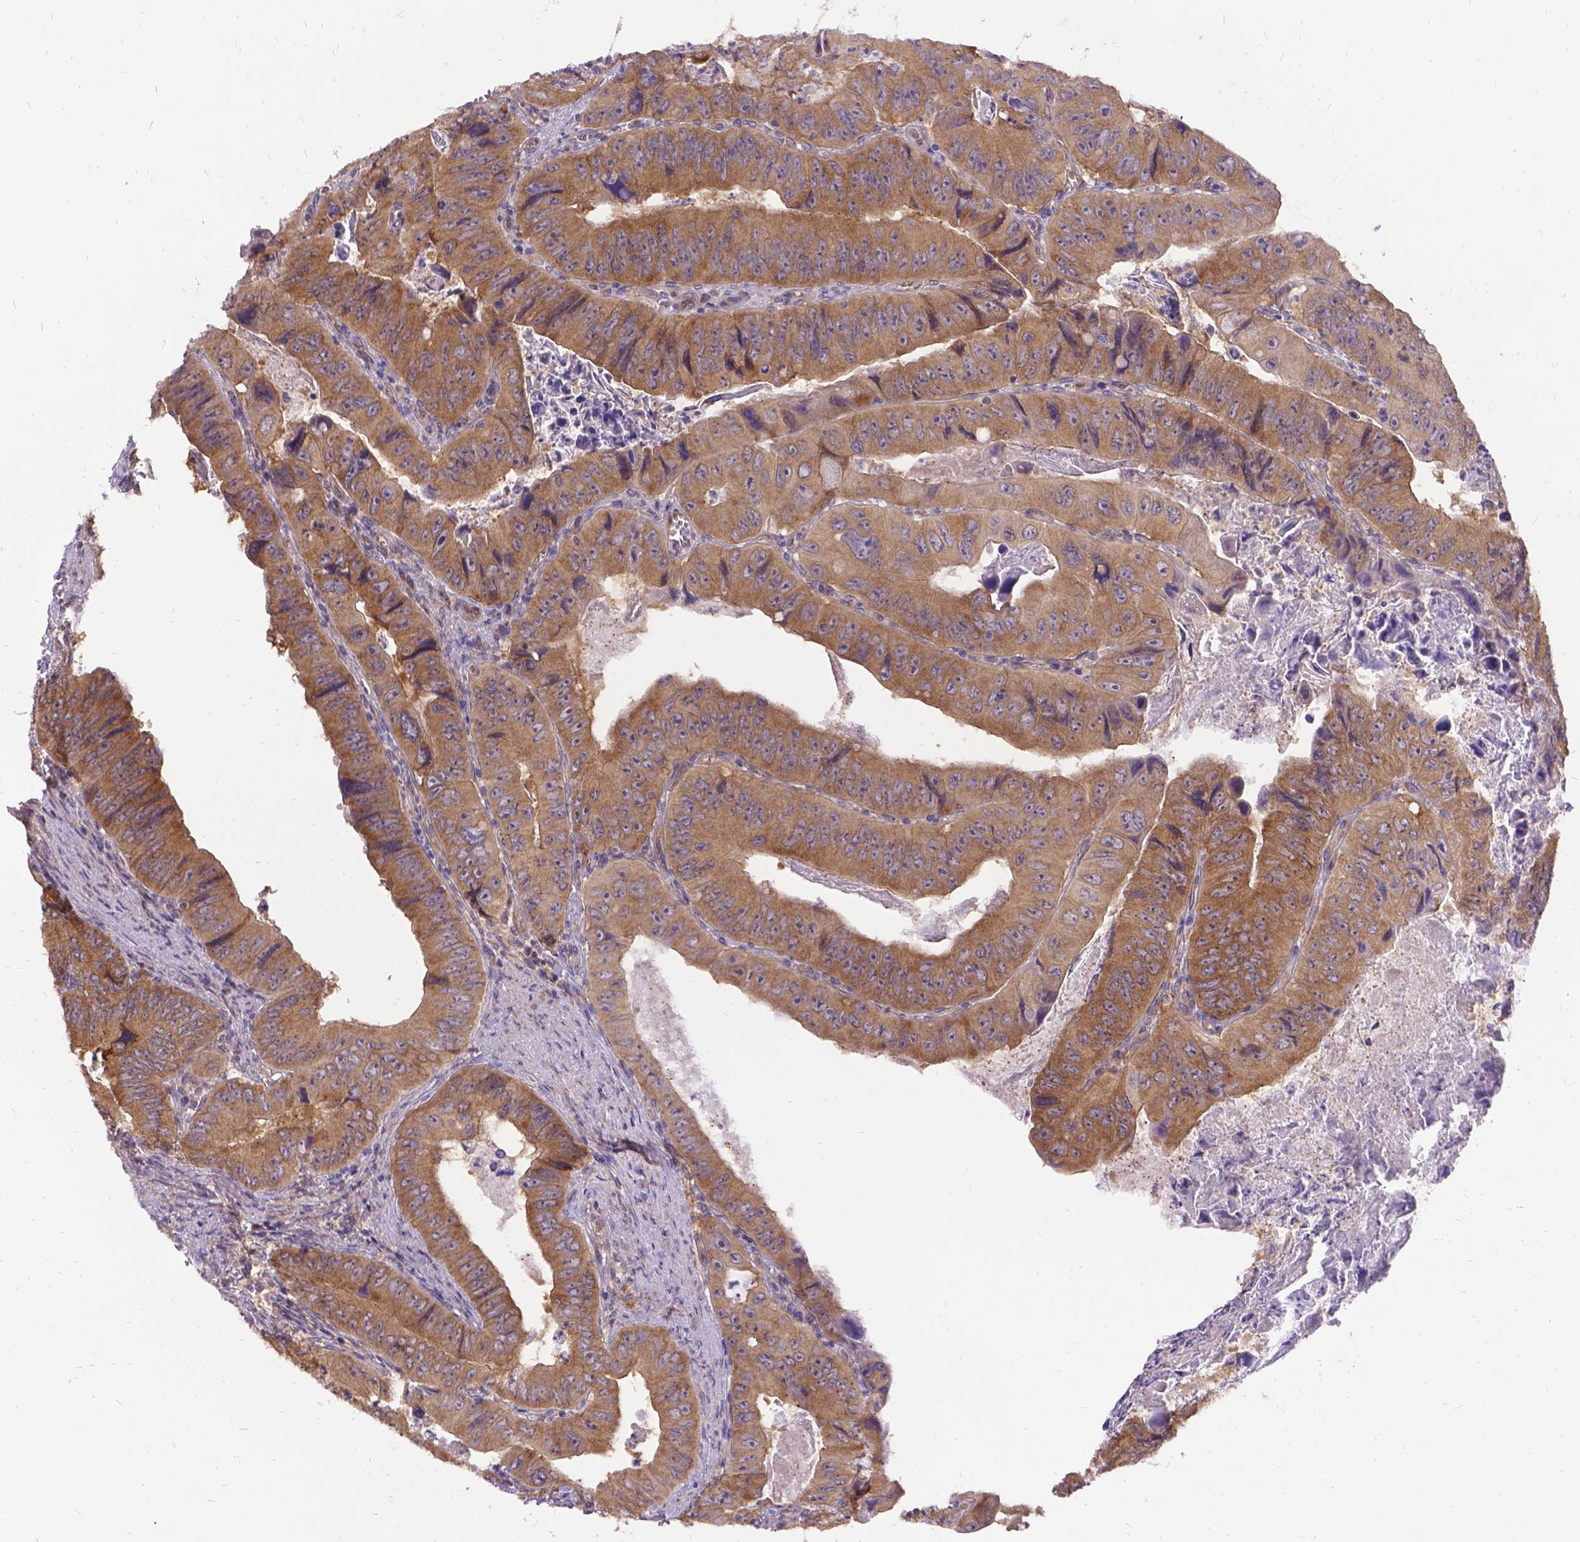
{"staining": {"intensity": "moderate", "quantity": ">75%", "location": "cytoplasmic/membranous"}, "tissue": "colorectal cancer", "cell_type": "Tumor cells", "image_type": "cancer", "snomed": [{"axis": "morphology", "description": "Adenocarcinoma, NOS"}, {"axis": "topography", "description": "Colon"}], "caption": "Immunohistochemistry photomicrograph of human colorectal adenocarcinoma stained for a protein (brown), which shows medium levels of moderate cytoplasmic/membranous positivity in approximately >75% of tumor cells.", "gene": "DENND6A", "patient": {"sex": "female", "age": 84}}